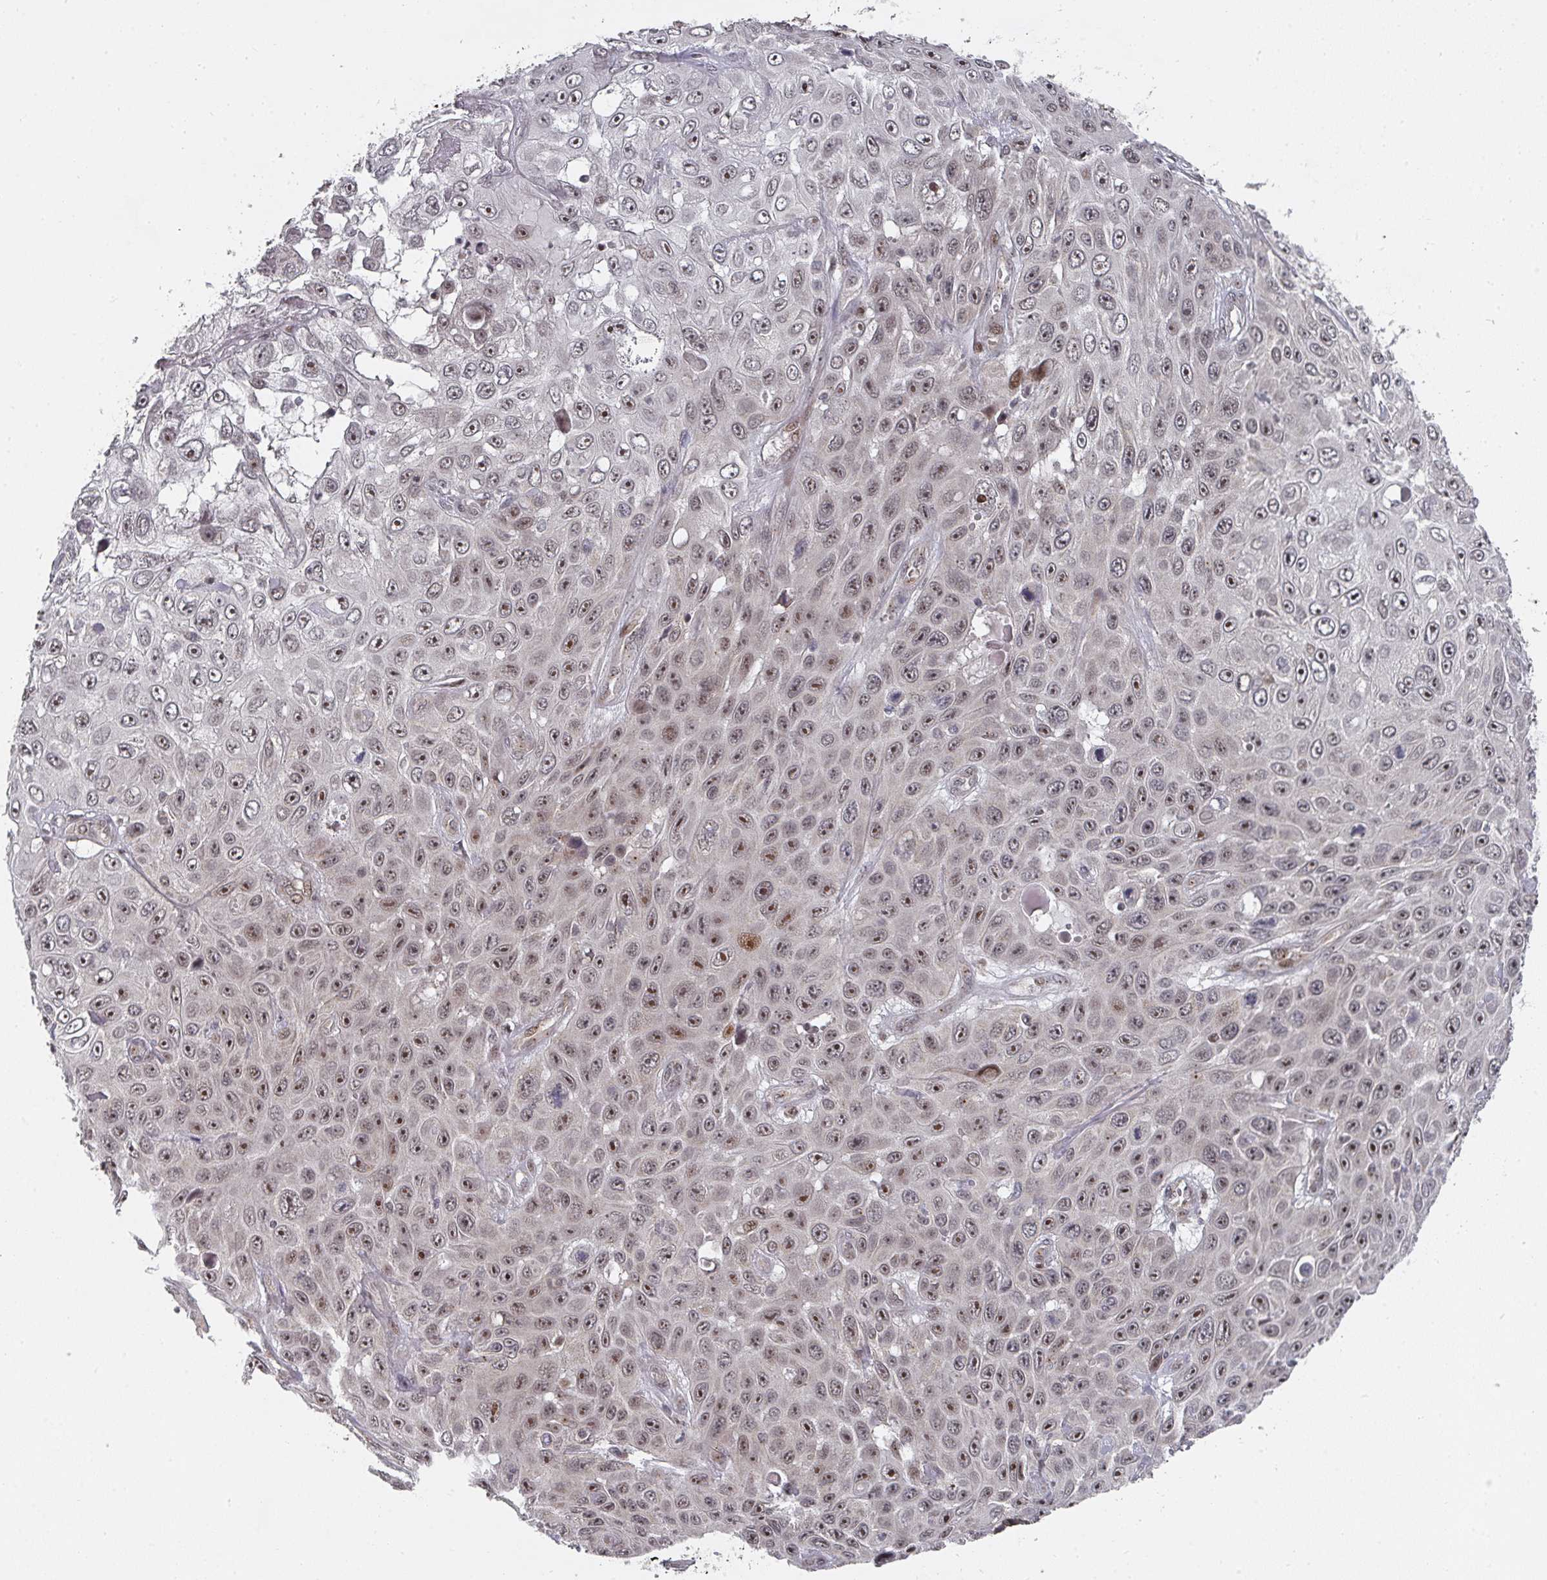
{"staining": {"intensity": "moderate", "quantity": ">75%", "location": "nuclear"}, "tissue": "skin cancer", "cell_type": "Tumor cells", "image_type": "cancer", "snomed": [{"axis": "morphology", "description": "Squamous cell carcinoma, NOS"}, {"axis": "topography", "description": "Skin"}], "caption": "IHC micrograph of skin cancer stained for a protein (brown), which shows medium levels of moderate nuclear positivity in about >75% of tumor cells.", "gene": "KIF1C", "patient": {"sex": "male", "age": 82}}